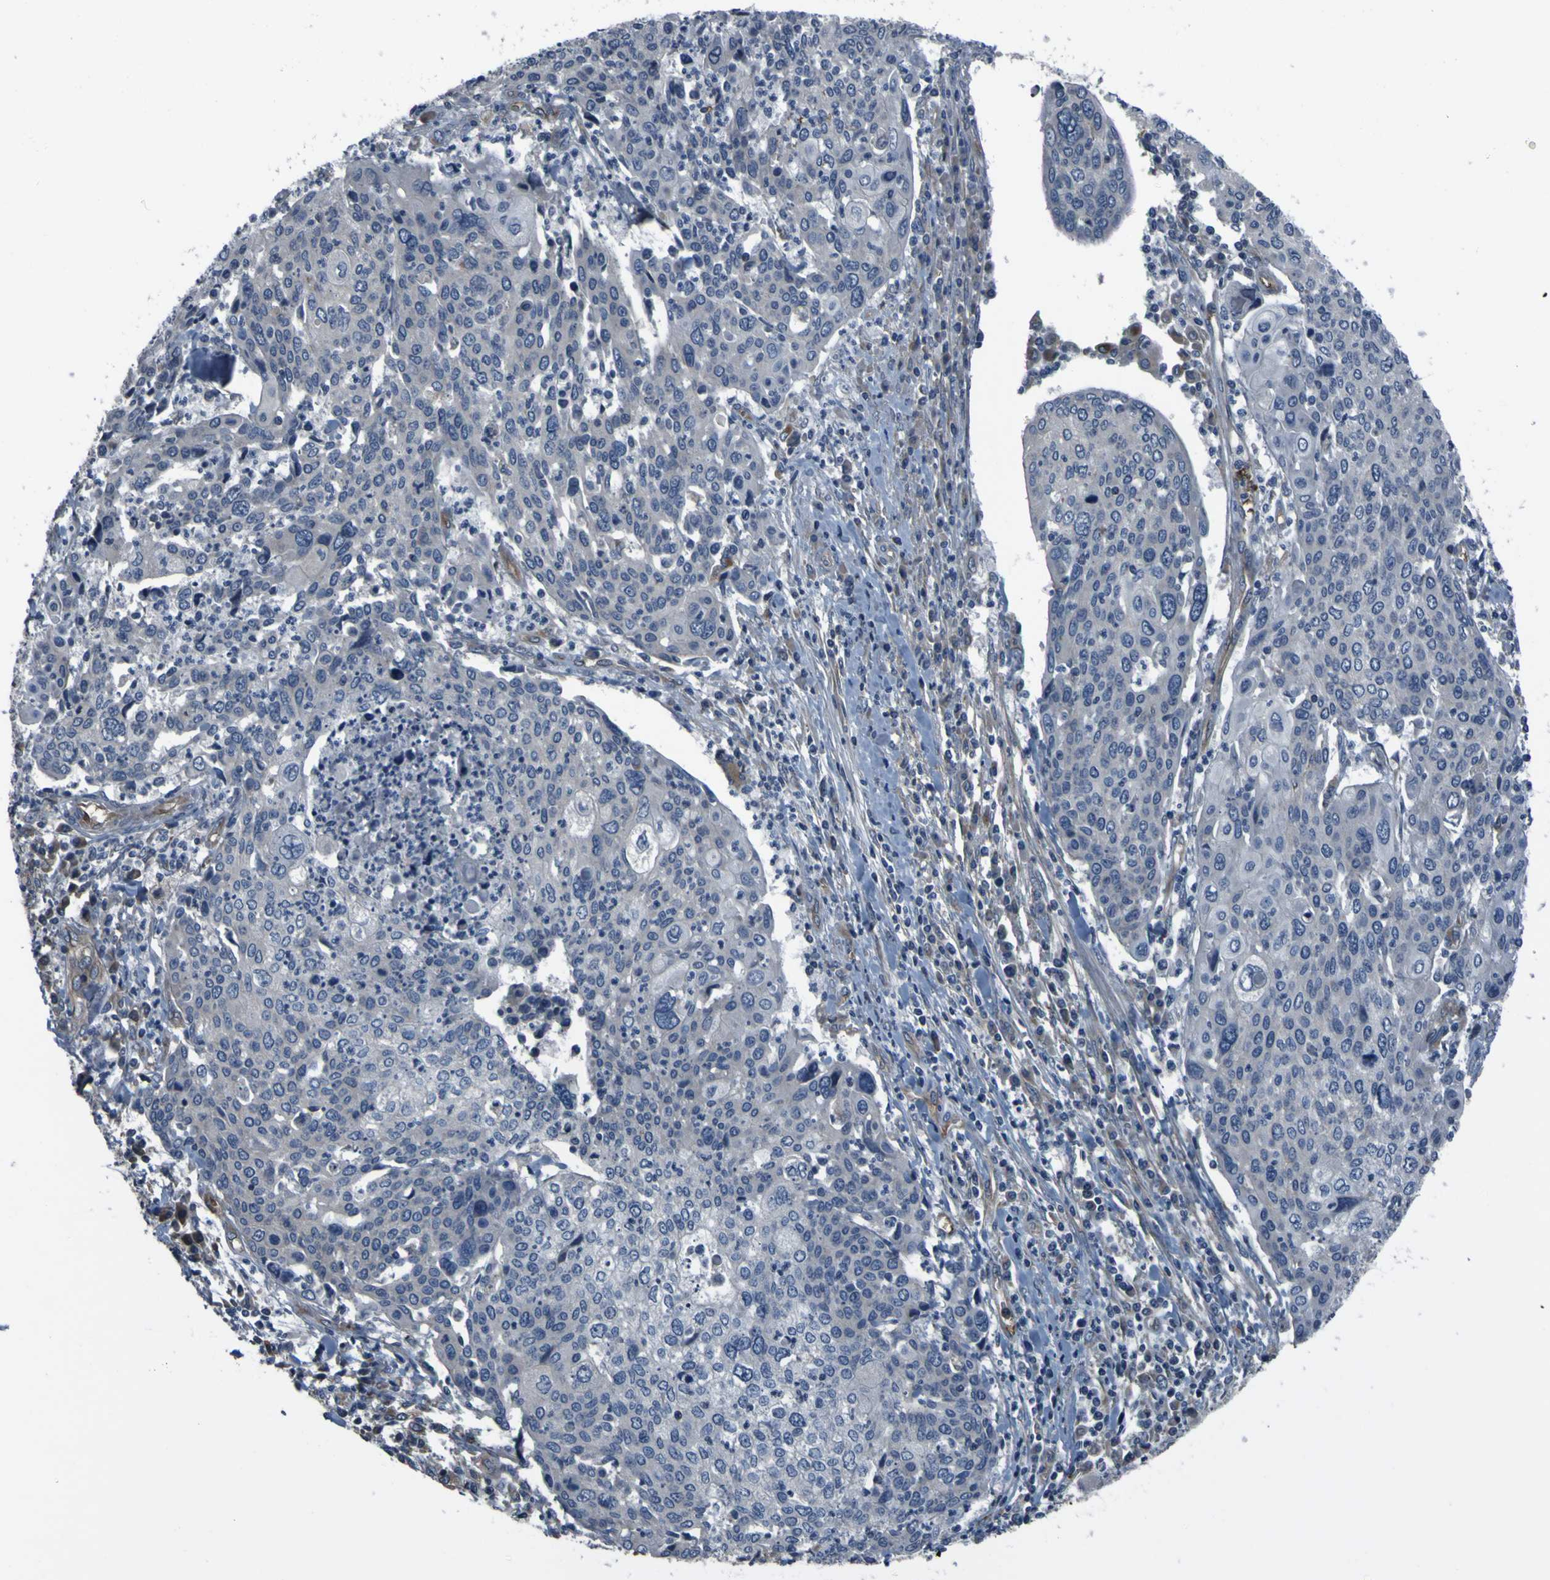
{"staining": {"intensity": "weak", "quantity": "<25%", "location": "cytoplasmic/membranous"}, "tissue": "cervical cancer", "cell_type": "Tumor cells", "image_type": "cancer", "snomed": [{"axis": "morphology", "description": "Squamous cell carcinoma, NOS"}, {"axis": "topography", "description": "Cervix"}], "caption": "DAB immunohistochemical staining of human cervical cancer (squamous cell carcinoma) reveals no significant expression in tumor cells. (DAB (3,3'-diaminobenzidine) immunohistochemistry (IHC), high magnification).", "gene": "GRAMD1A", "patient": {"sex": "female", "age": 40}}